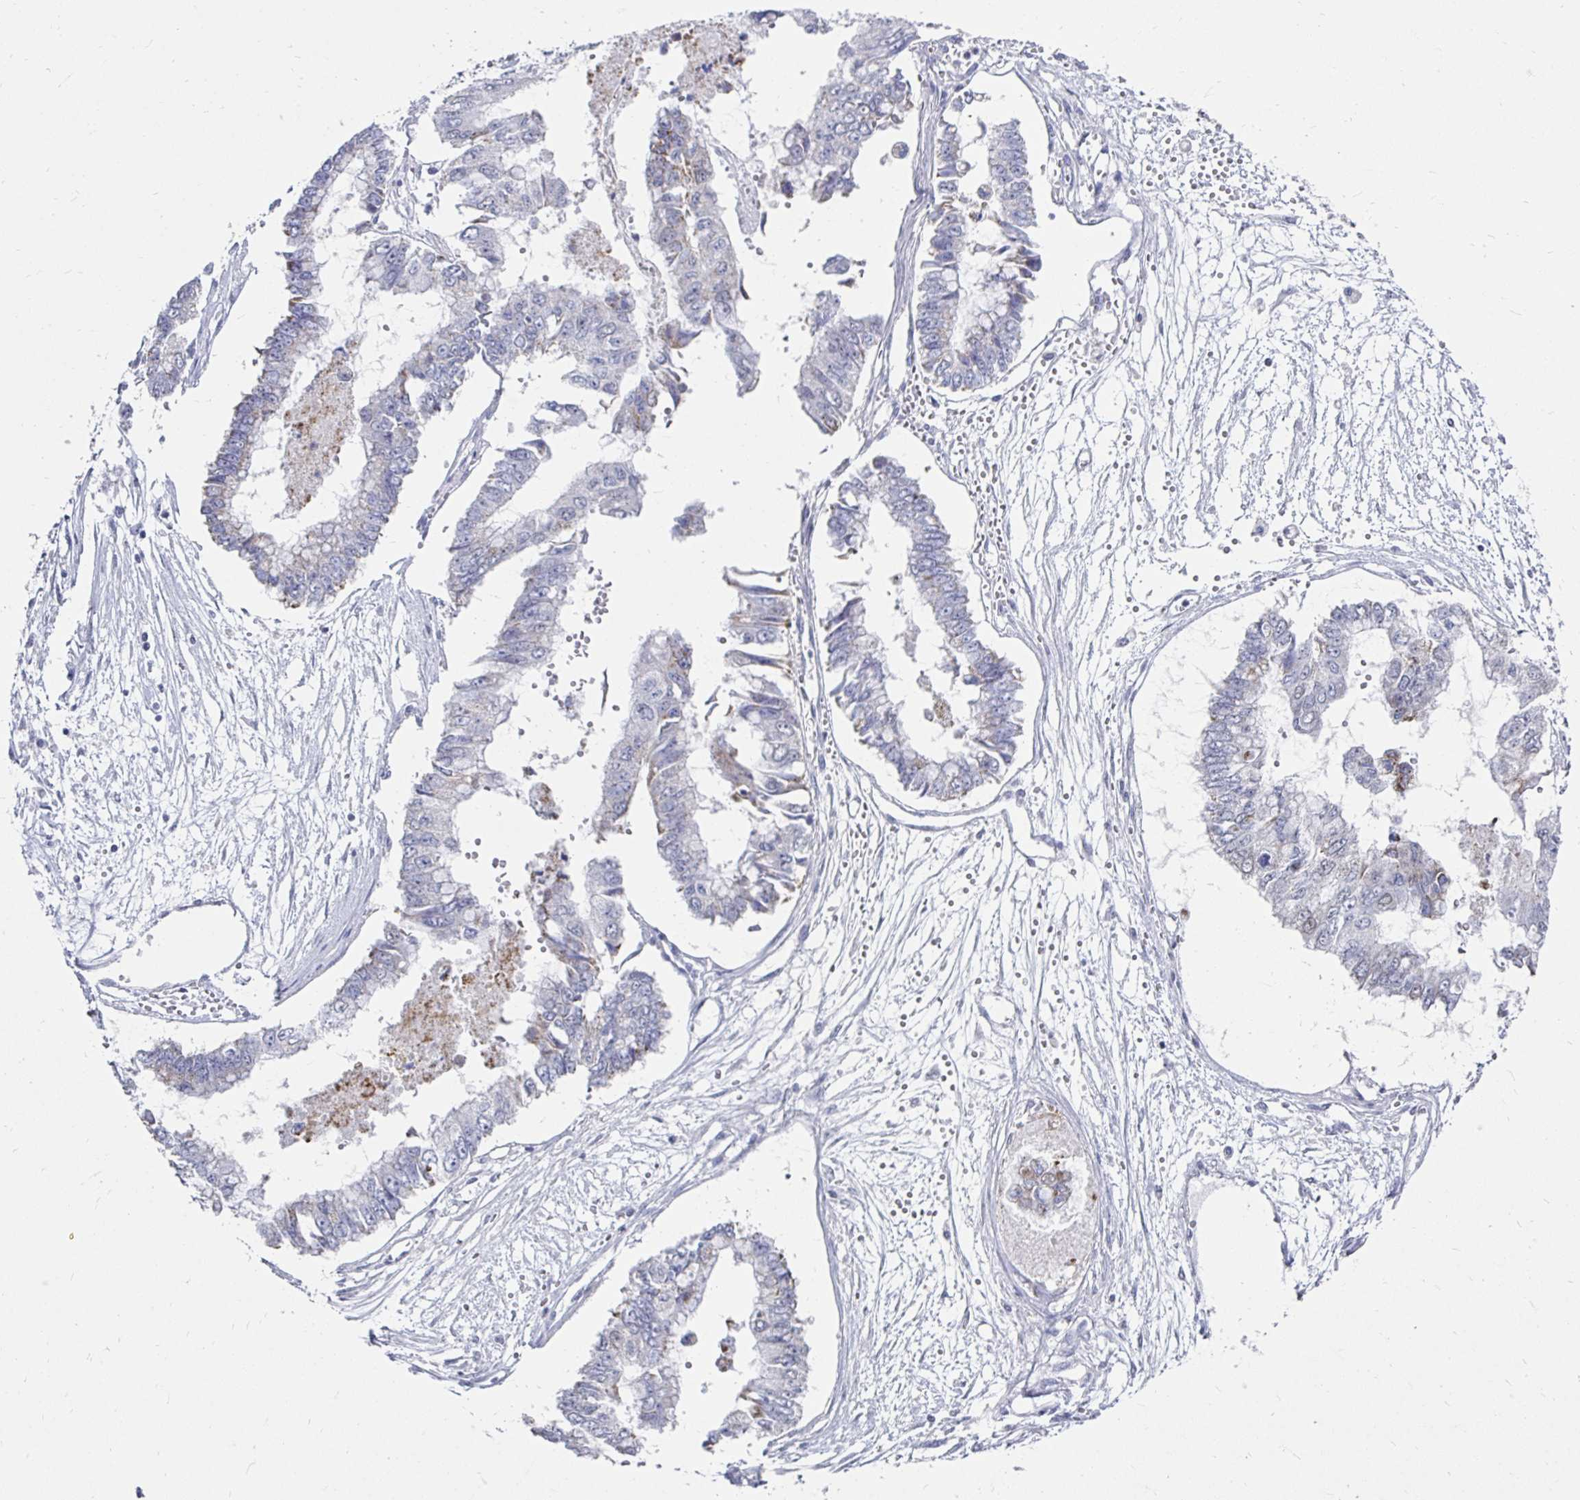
{"staining": {"intensity": "negative", "quantity": "none", "location": "none"}, "tissue": "ovarian cancer", "cell_type": "Tumor cells", "image_type": "cancer", "snomed": [{"axis": "morphology", "description": "Cystadenocarcinoma, mucinous, NOS"}, {"axis": "topography", "description": "Ovary"}], "caption": "Micrograph shows no significant protein positivity in tumor cells of ovarian mucinous cystadenocarcinoma. The staining is performed using DAB brown chromogen with nuclei counter-stained in using hematoxylin.", "gene": "NOCT", "patient": {"sex": "female", "age": 72}}